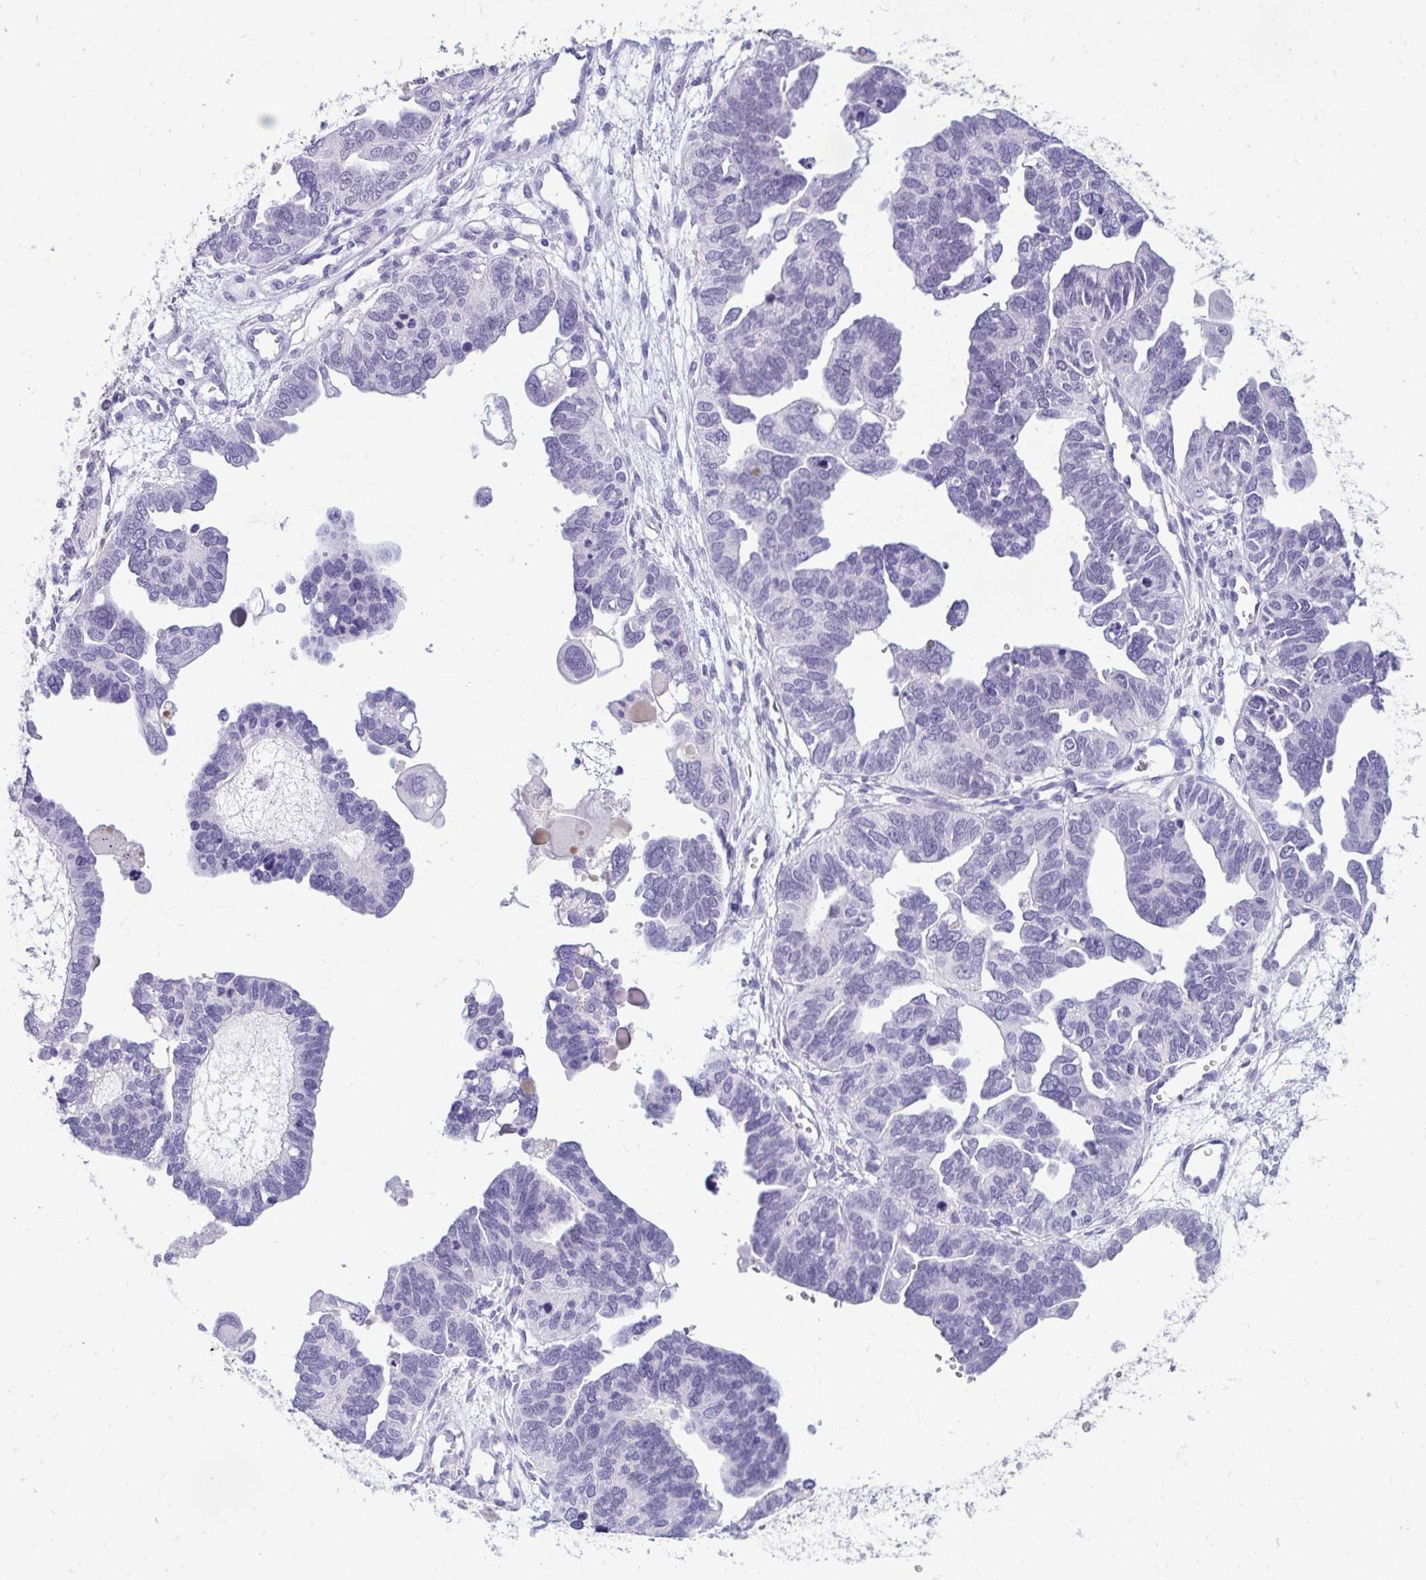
{"staining": {"intensity": "negative", "quantity": "none", "location": "none"}, "tissue": "ovarian cancer", "cell_type": "Tumor cells", "image_type": "cancer", "snomed": [{"axis": "morphology", "description": "Cystadenocarcinoma, serous, NOS"}, {"axis": "topography", "description": "Ovary"}], "caption": "Immunohistochemistry (IHC) photomicrograph of ovarian cancer stained for a protein (brown), which demonstrates no expression in tumor cells.", "gene": "PIGZ", "patient": {"sex": "female", "age": 51}}